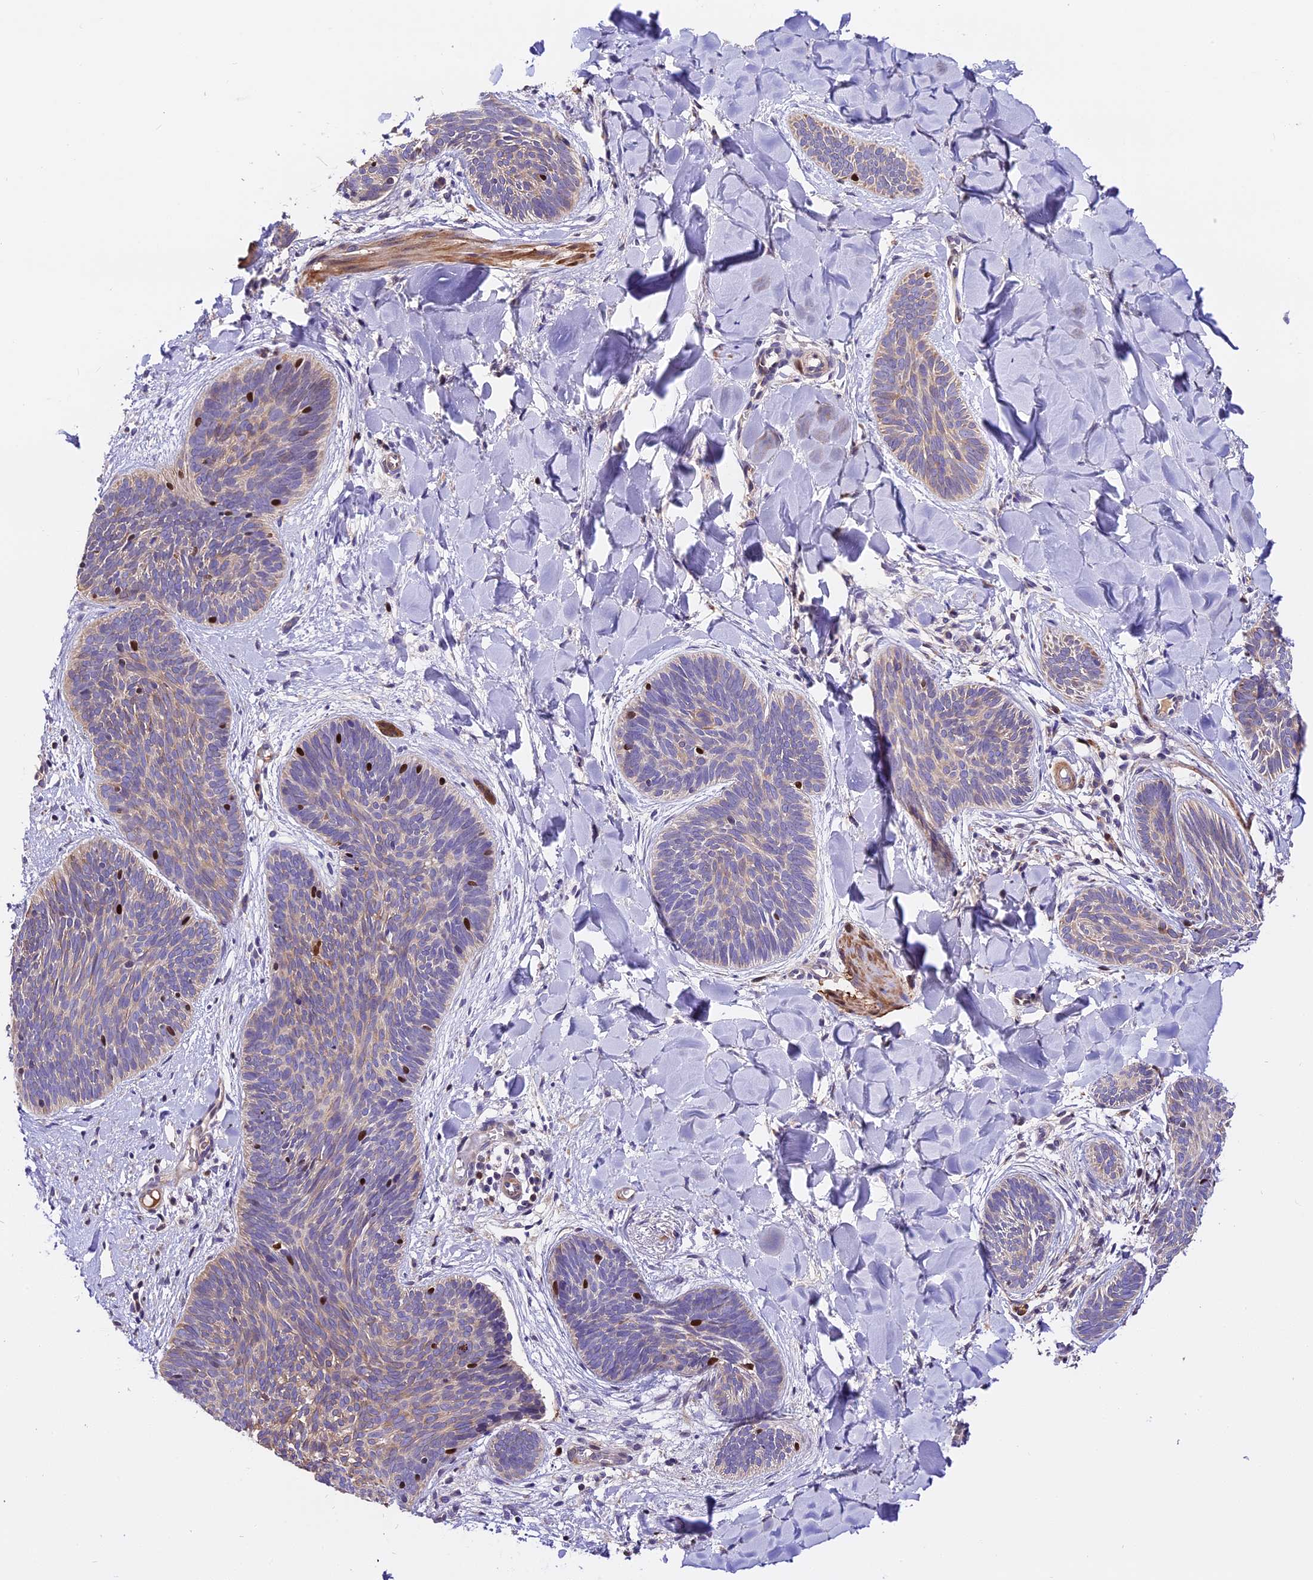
{"staining": {"intensity": "weak", "quantity": "25%-75%", "location": "cytoplasmic/membranous"}, "tissue": "skin cancer", "cell_type": "Tumor cells", "image_type": "cancer", "snomed": [{"axis": "morphology", "description": "Basal cell carcinoma"}, {"axis": "topography", "description": "Skin"}], "caption": "Protein expression by IHC exhibits weak cytoplasmic/membranous positivity in approximately 25%-75% of tumor cells in skin cancer.", "gene": "MAP3K7CL", "patient": {"sex": "female", "age": 81}}